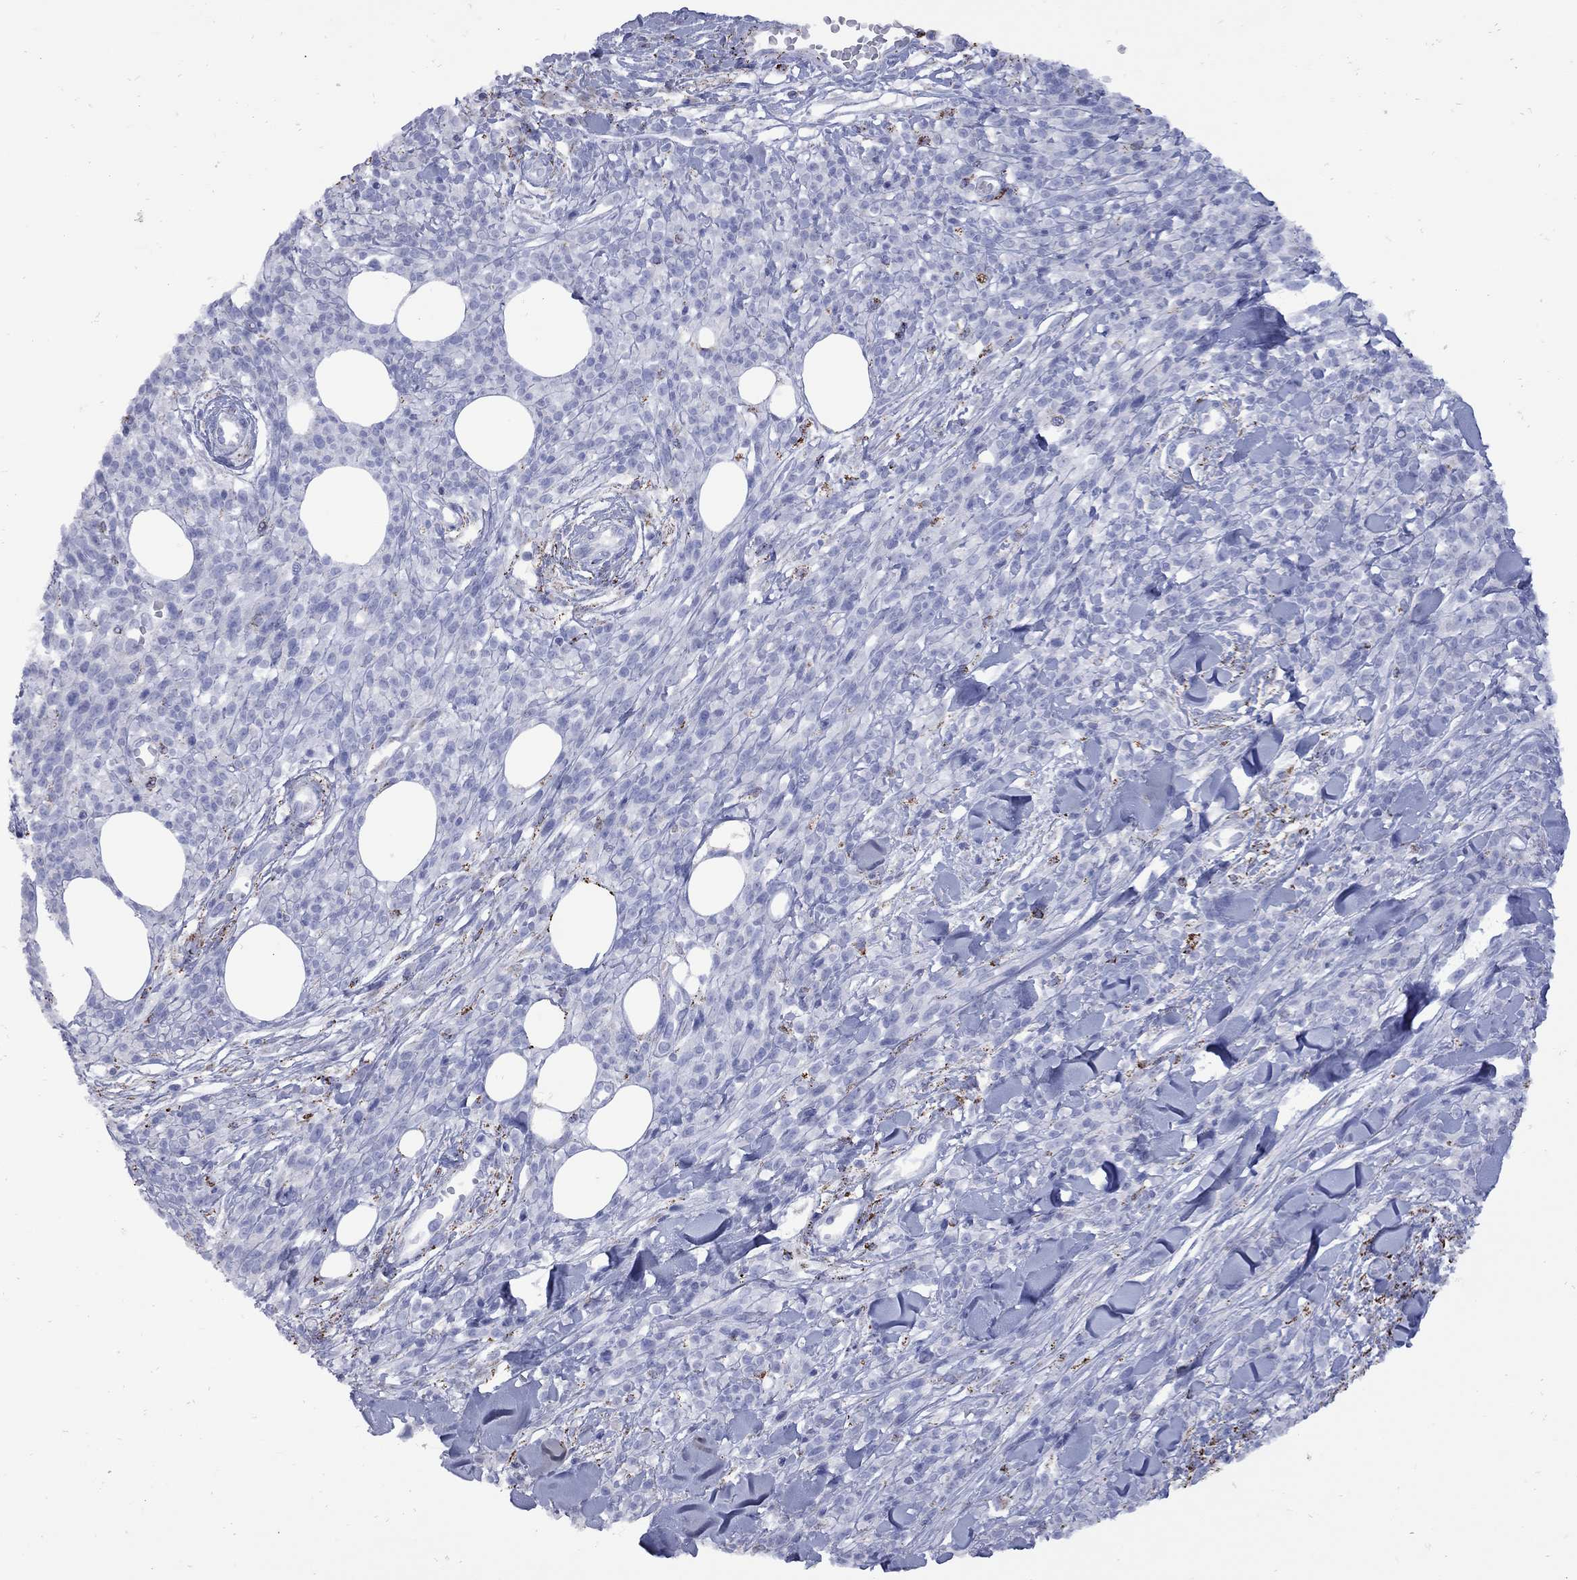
{"staining": {"intensity": "negative", "quantity": "none", "location": "none"}, "tissue": "melanoma", "cell_type": "Tumor cells", "image_type": "cancer", "snomed": [{"axis": "morphology", "description": "Malignant melanoma, NOS"}, {"axis": "topography", "description": "Skin"}, {"axis": "topography", "description": "Skin of trunk"}], "caption": "Immunohistochemistry of malignant melanoma exhibits no expression in tumor cells.", "gene": "SESTD1", "patient": {"sex": "male", "age": 74}}